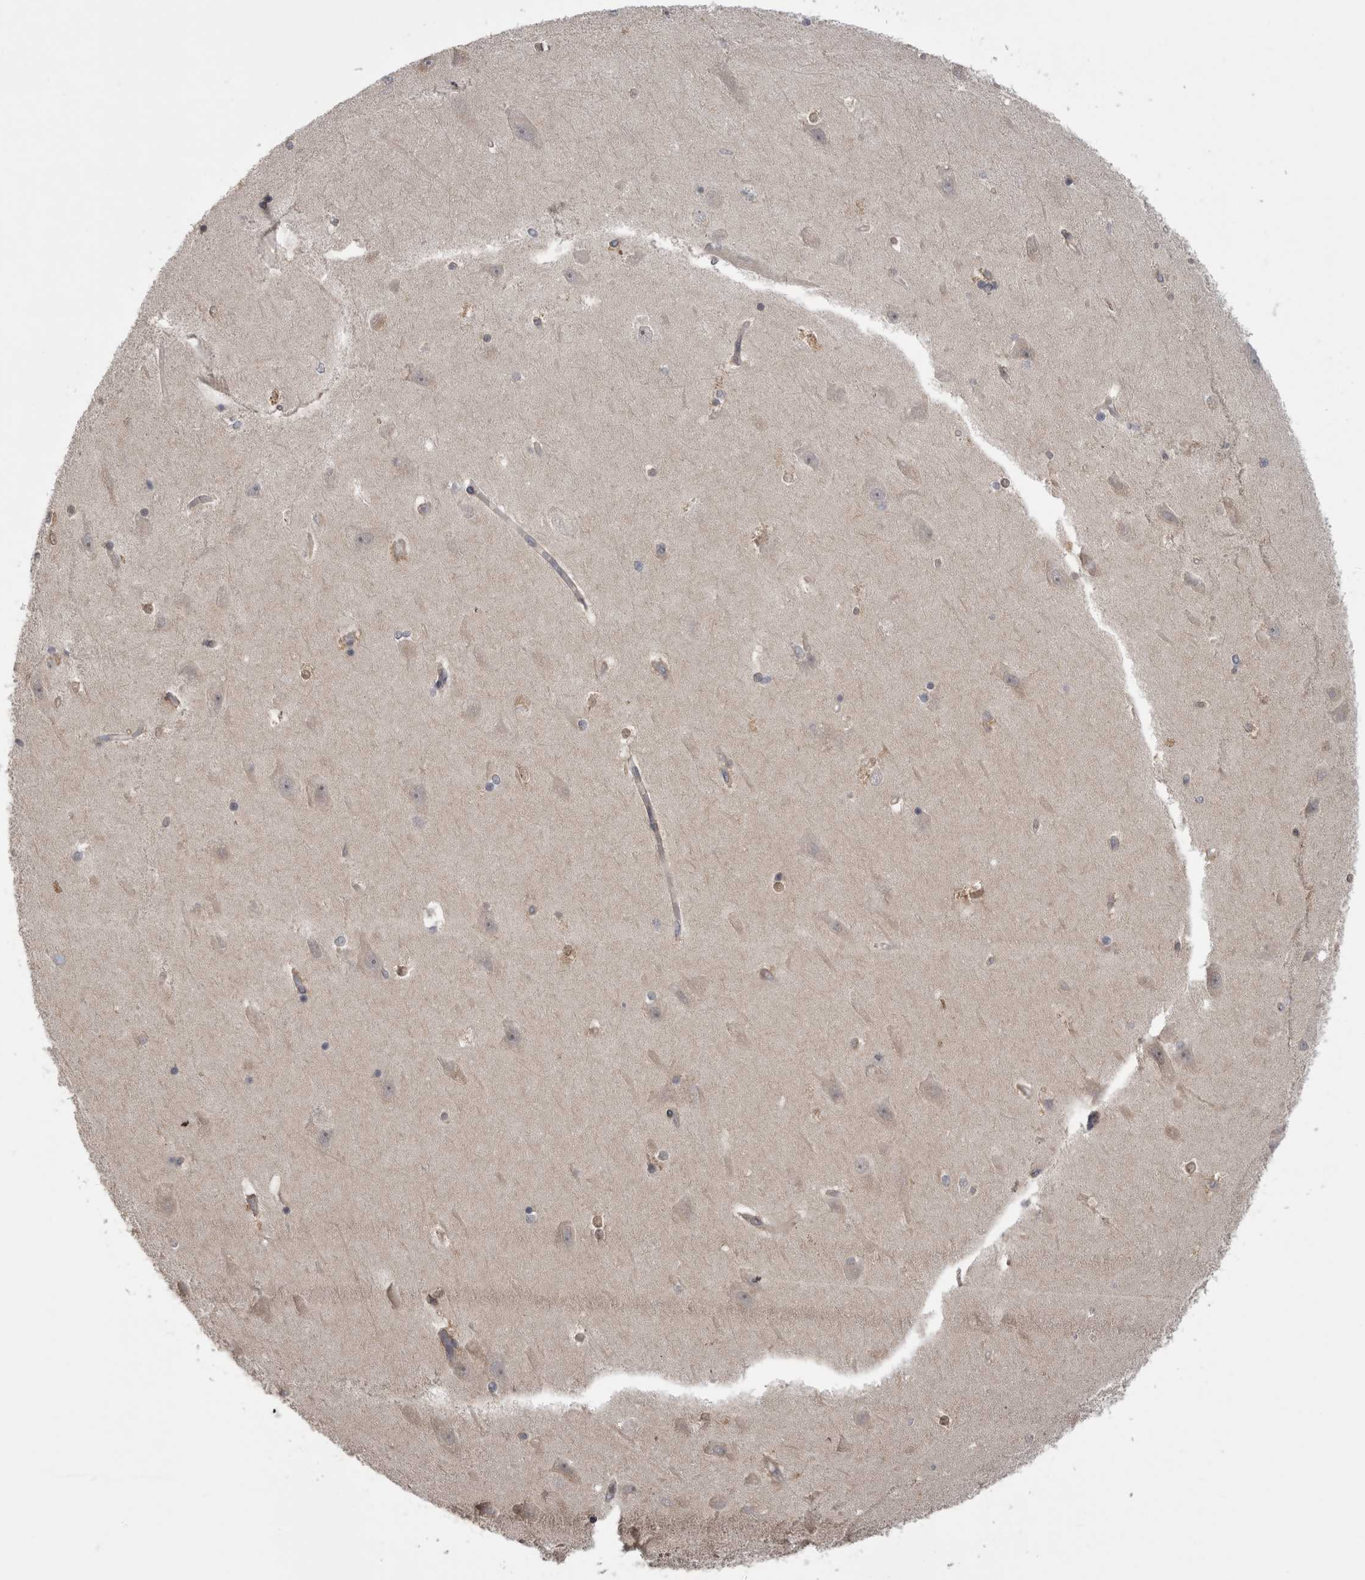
{"staining": {"intensity": "weak", "quantity": "25%-75%", "location": "cytoplasmic/membranous"}, "tissue": "hippocampus", "cell_type": "Glial cells", "image_type": "normal", "snomed": [{"axis": "morphology", "description": "Normal tissue, NOS"}, {"axis": "topography", "description": "Hippocampus"}], "caption": "Unremarkable hippocampus exhibits weak cytoplasmic/membranous expression in about 25%-75% of glial cells, visualized by immunohistochemistry.", "gene": "MAPK13", "patient": {"sex": "male", "age": 45}}